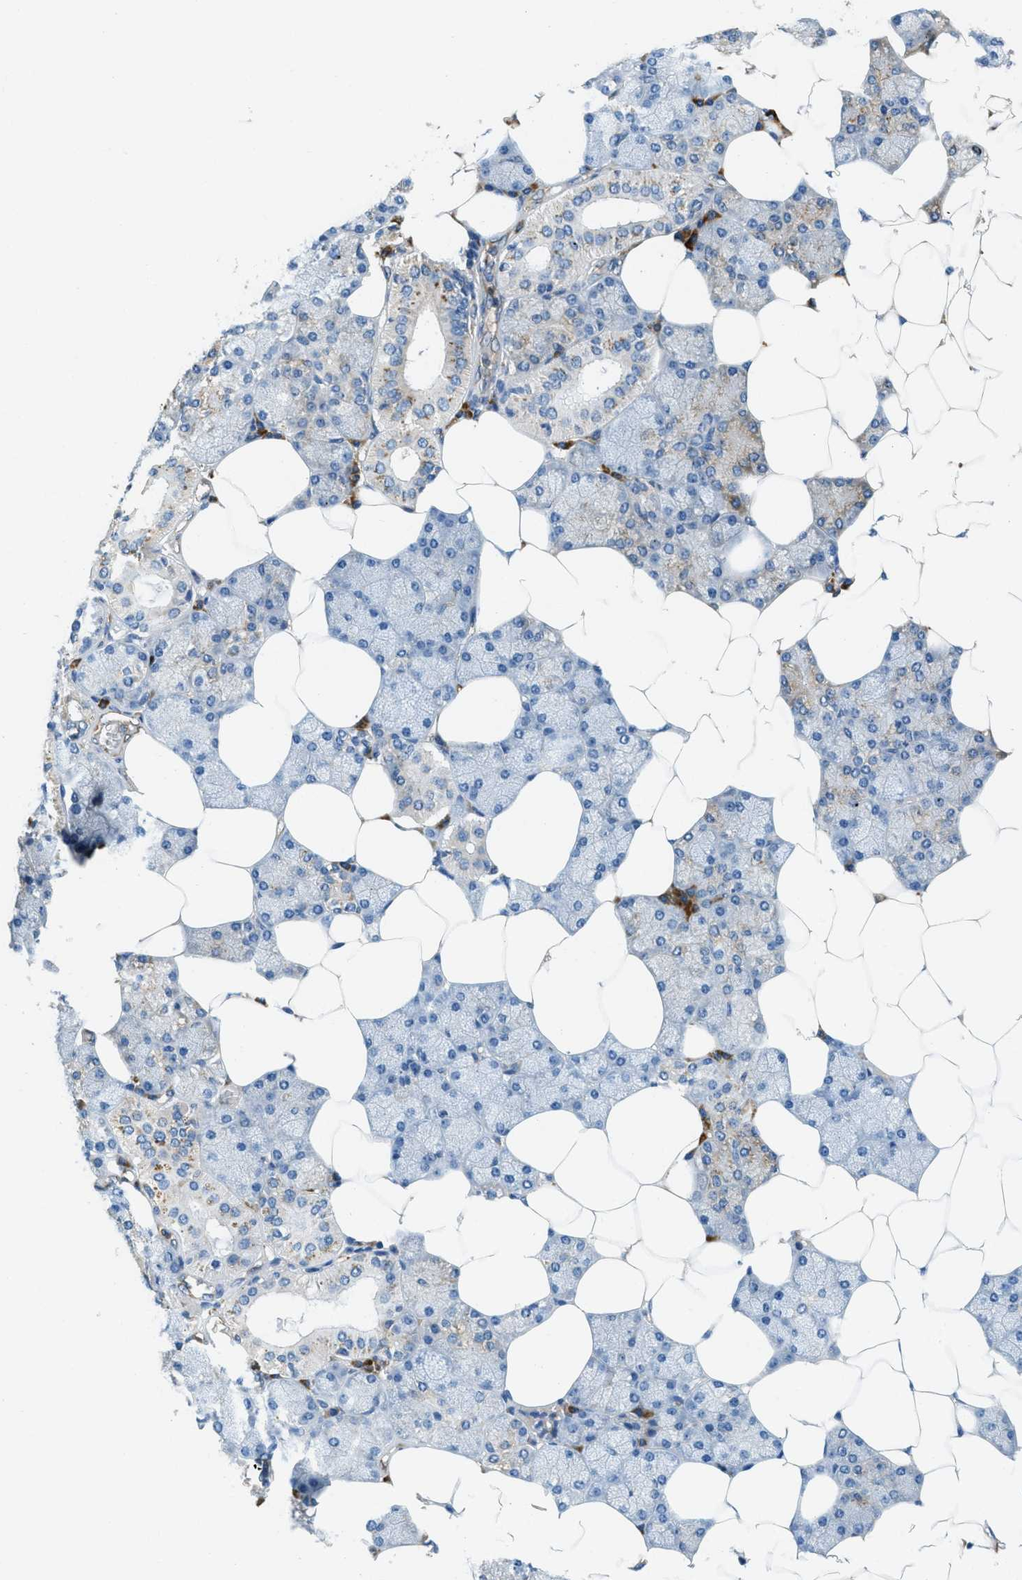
{"staining": {"intensity": "moderate", "quantity": "<25%", "location": "cytoplasmic/membranous"}, "tissue": "salivary gland", "cell_type": "Glandular cells", "image_type": "normal", "snomed": [{"axis": "morphology", "description": "Normal tissue, NOS"}, {"axis": "topography", "description": "Salivary gland"}], "caption": "Protein staining shows moderate cytoplasmic/membranous expression in approximately <25% of glandular cells in benign salivary gland.", "gene": "GIMAP8", "patient": {"sex": "male", "age": 62}}